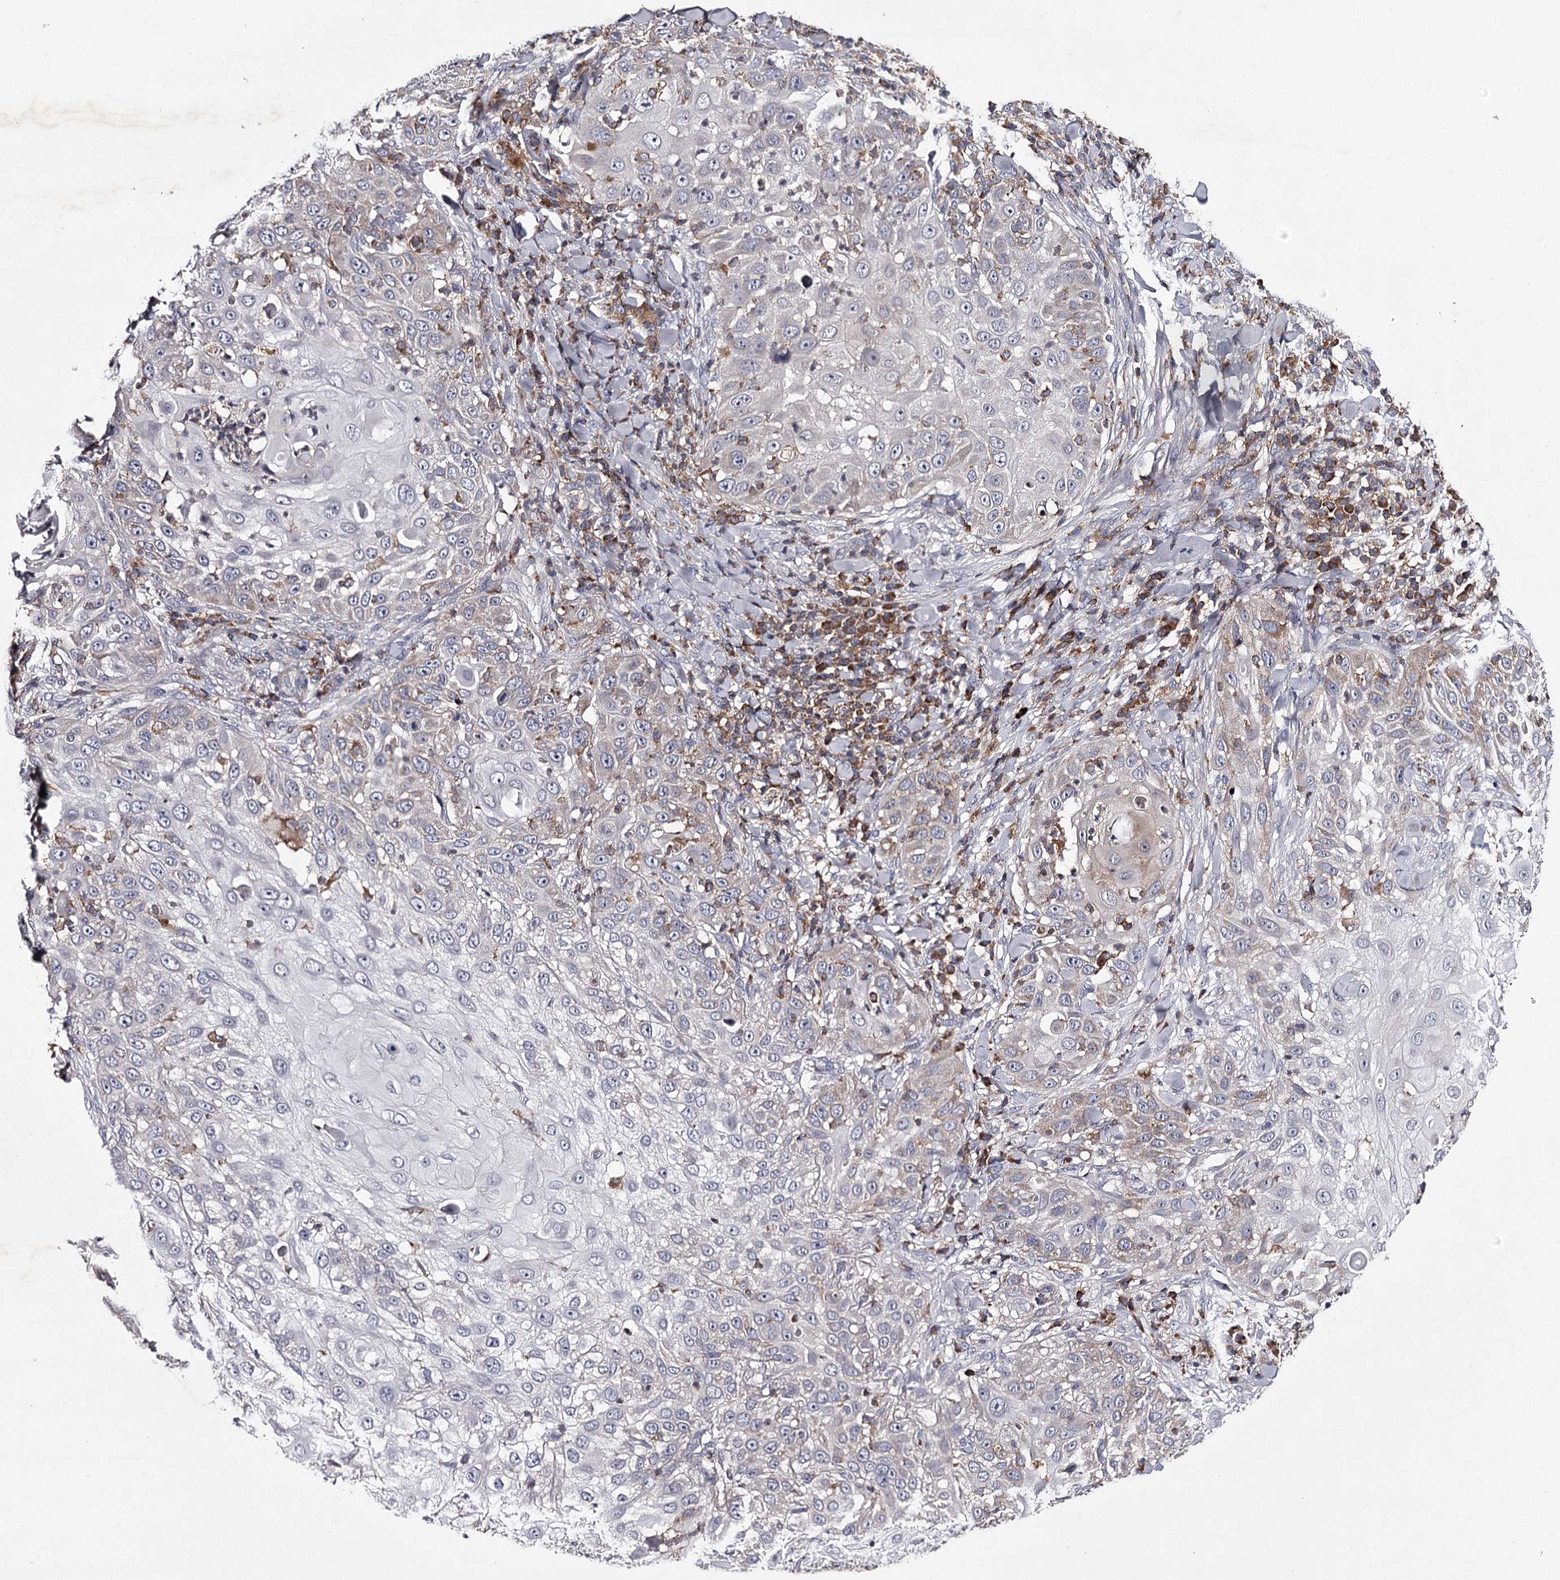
{"staining": {"intensity": "negative", "quantity": "none", "location": "none"}, "tissue": "skin cancer", "cell_type": "Tumor cells", "image_type": "cancer", "snomed": [{"axis": "morphology", "description": "Squamous cell carcinoma, NOS"}, {"axis": "topography", "description": "Skin"}], "caption": "Immunohistochemistry (IHC) histopathology image of neoplastic tissue: human skin cancer stained with DAB (3,3'-diaminobenzidine) demonstrates no significant protein positivity in tumor cells.", "gene": "RASSF6", "patient": {"sex": "female", "age": 44}}